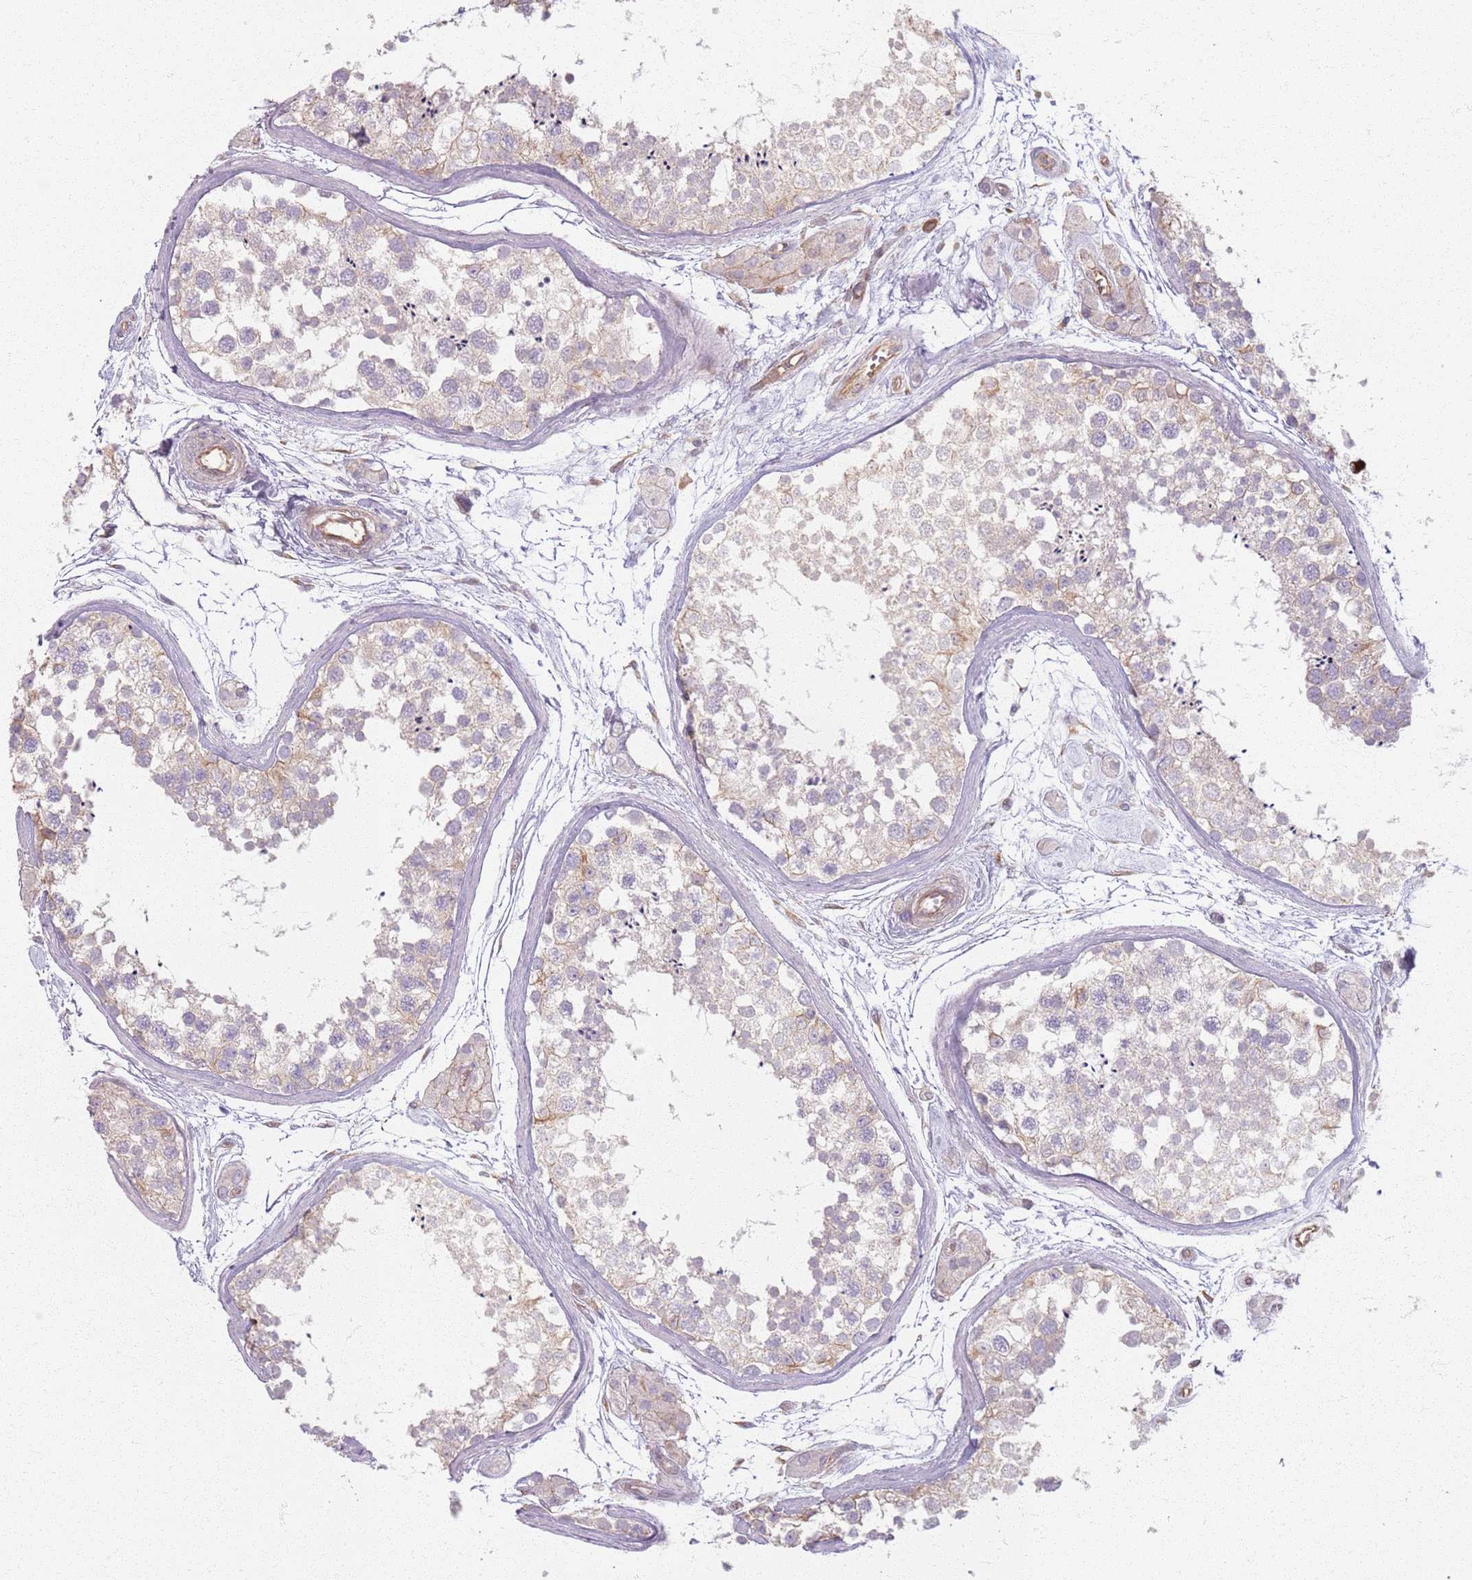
{"staining": {"intensity": "weak", "quantity": "25%-75%", "location": "cytoplasmic/membranous"}, "tissue": "testis", "cell_type": "Cells in seminiferous ducts", "image_type": "normal", "snomed": [{"axis": "morphology", "description": "Normal tissue, NOS"}, {"axis": "topography", "description": "Testis"}], "caption": "Immunohistochemistry photomicrograph of normal testis: testis stained using IHC reveals low levels of weak protein expression localized specifically in the cytoplasmic/membranous of cells in seminiferous ducts, appearing as a cytoplasmic/membranous brown color.", "gene": "KCNA5", "patient": {"sex": "male", "age": 56}}